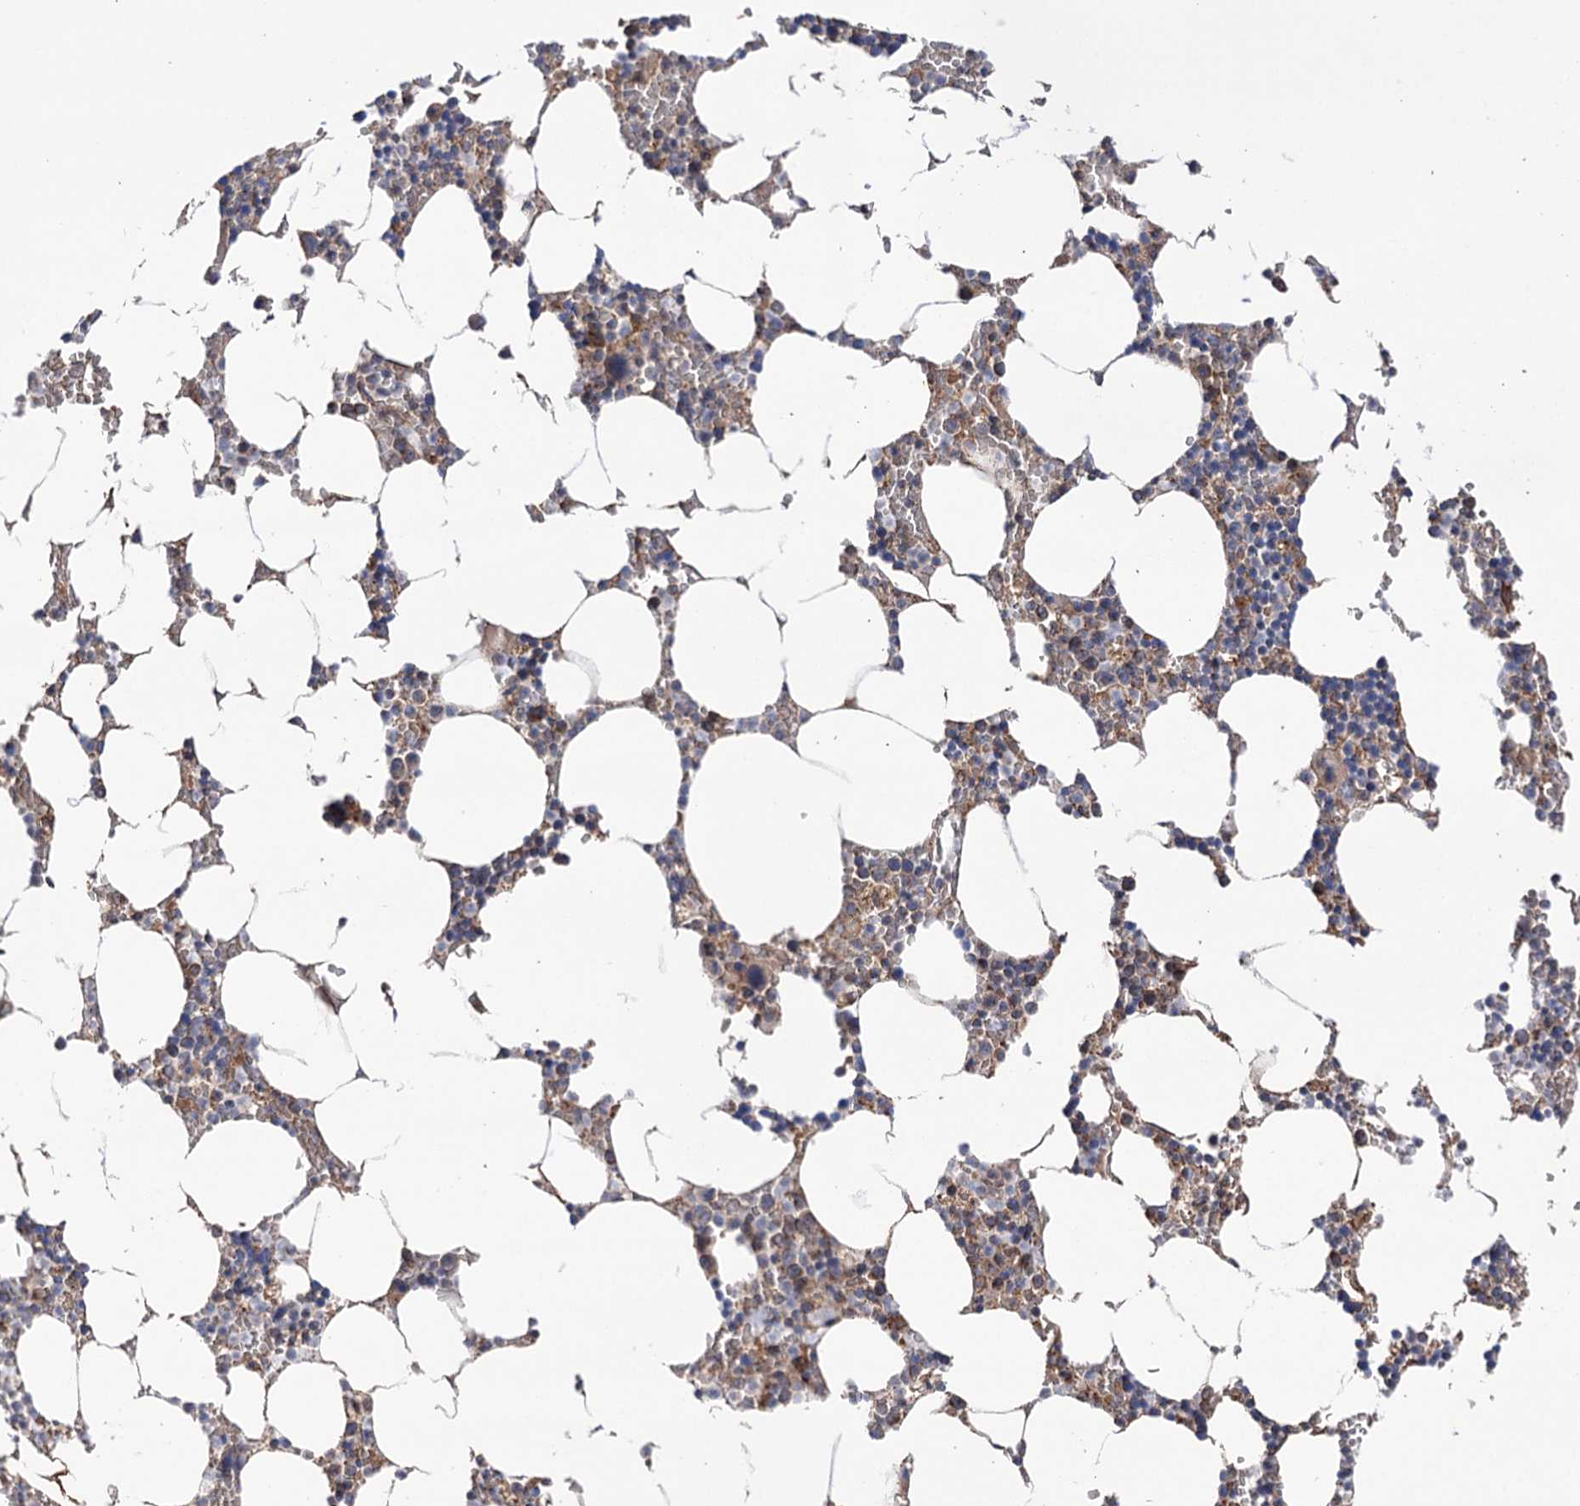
{"staining": {"intensity": "moderate", "quantity": "25%-75%", "location": "cytoplasmic/membranous"}, "tissue": "bone marrow", "cell_type": "Hematopoietic cells", "image_type": "normal", "snomed": [{"axis": "morphology", "description": "Normal tissue, NOS"}, {"axis": "topography", "description": "Bone marrow"}], "caption": "Unremarkable bone marrow demonstrates moderate cytoplasmic/membranous expression in about 25%-75% of hematopoietic cells, visualized by immunohistochemistry. The staining is performed using DAB brown chromogen to label protein expression. The nuclei are counter-stained blue using hematoxylin.", "gene": "SUCLA2", "patient": {"sex": "male", "age": 70}}